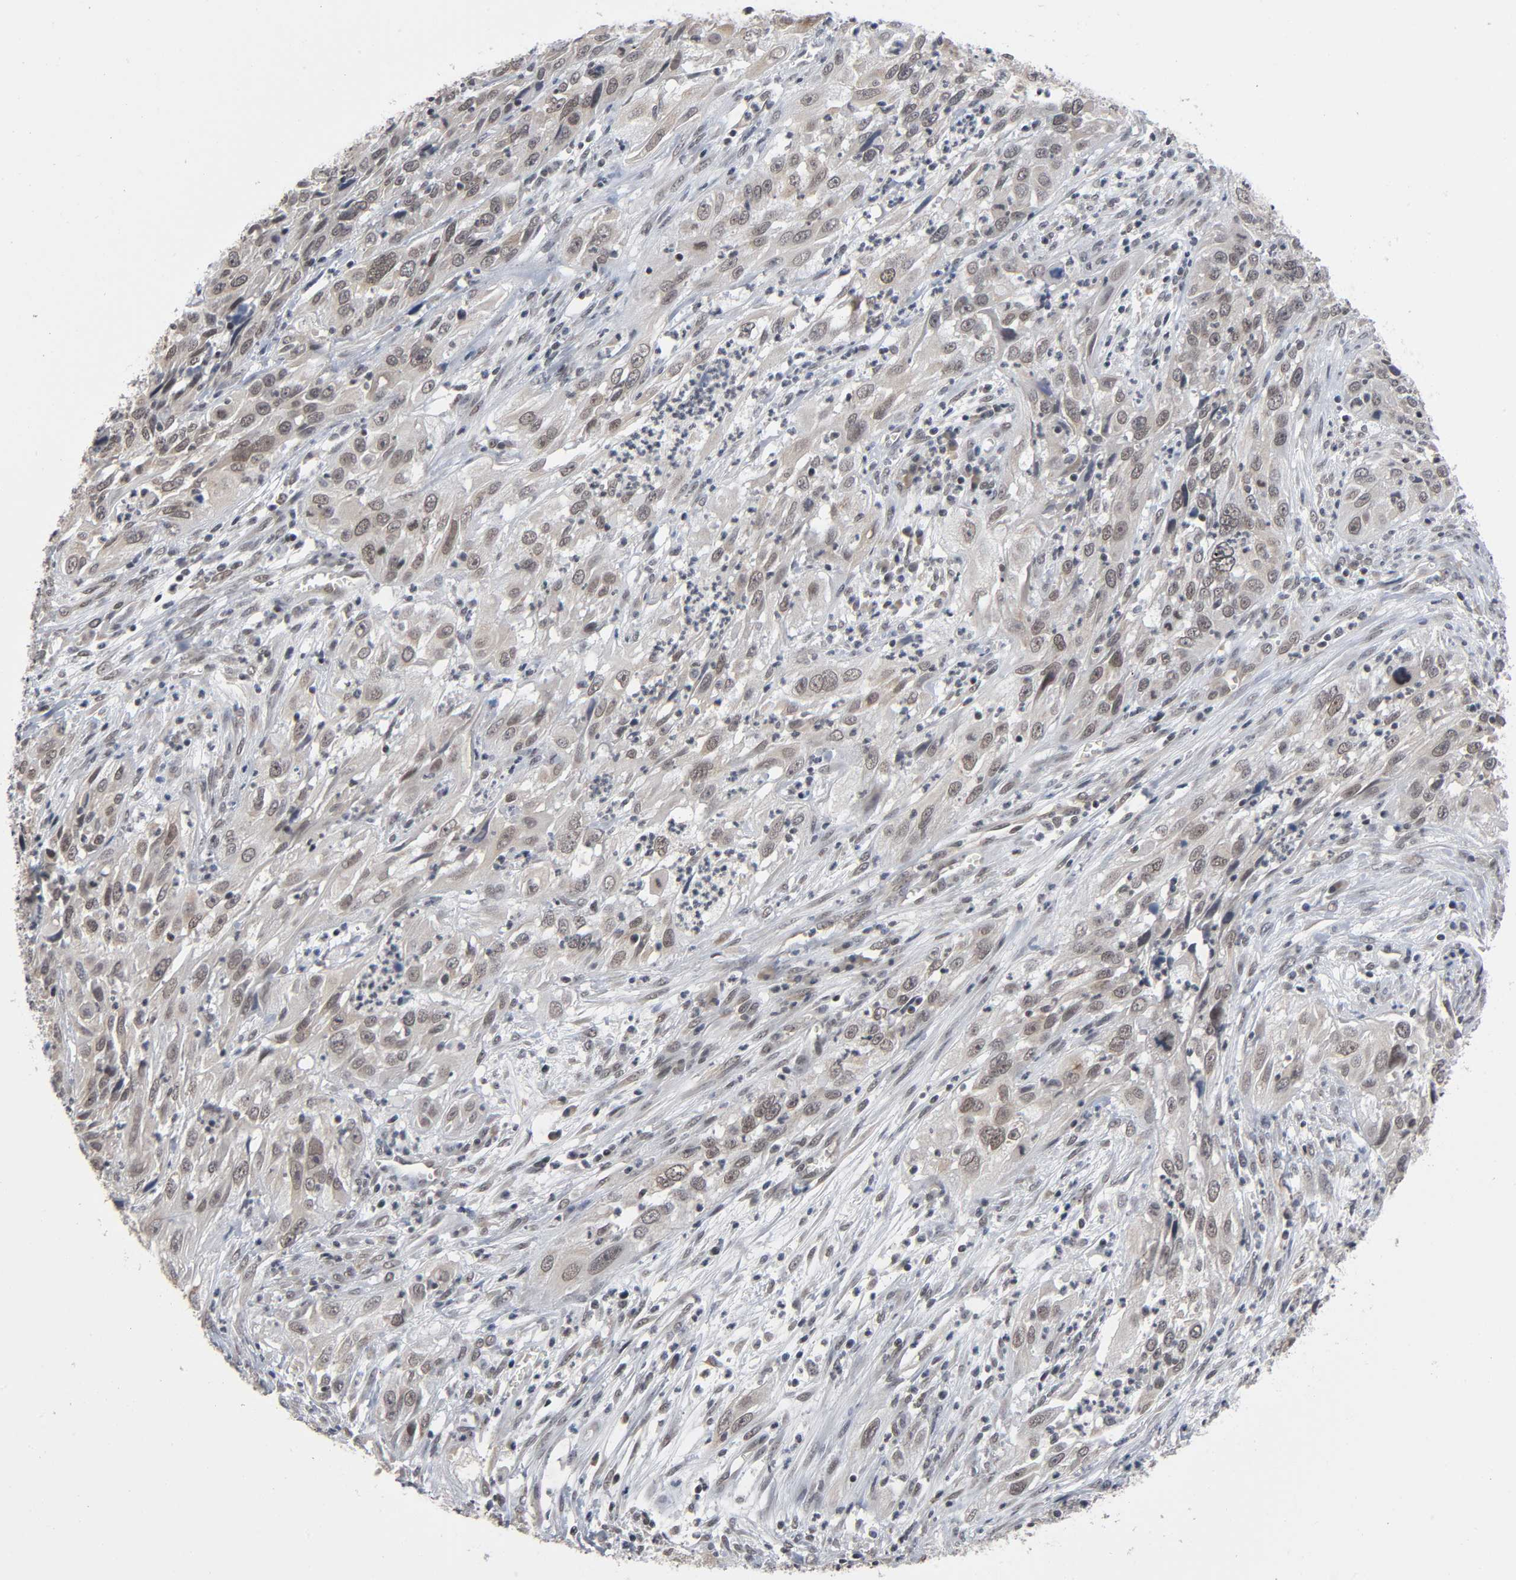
{"staining": {"intensity": "weak", "quantity": ">75%", "location": "cytoplasmic/membranous,nuclear"}, "tissue": "cervical cancer", "cell_type": "Tumor cells", "image_type": "cancer", "snomed": [{"axis": "morphology", "description": "Squamous cell carcinoma, NOS"}, {"axis": "topography", "description": "Cervix"}], "caption": "About >75% of tumor cells in cervical cancer (squamous cell carcinoma) reveal weak cytoplasmic/membranous and nuclear protein positivity as visualized by brown immunohistochemical staining.", "gene": "ZNF384", "patient": {"sex": "female", "age": 32}}